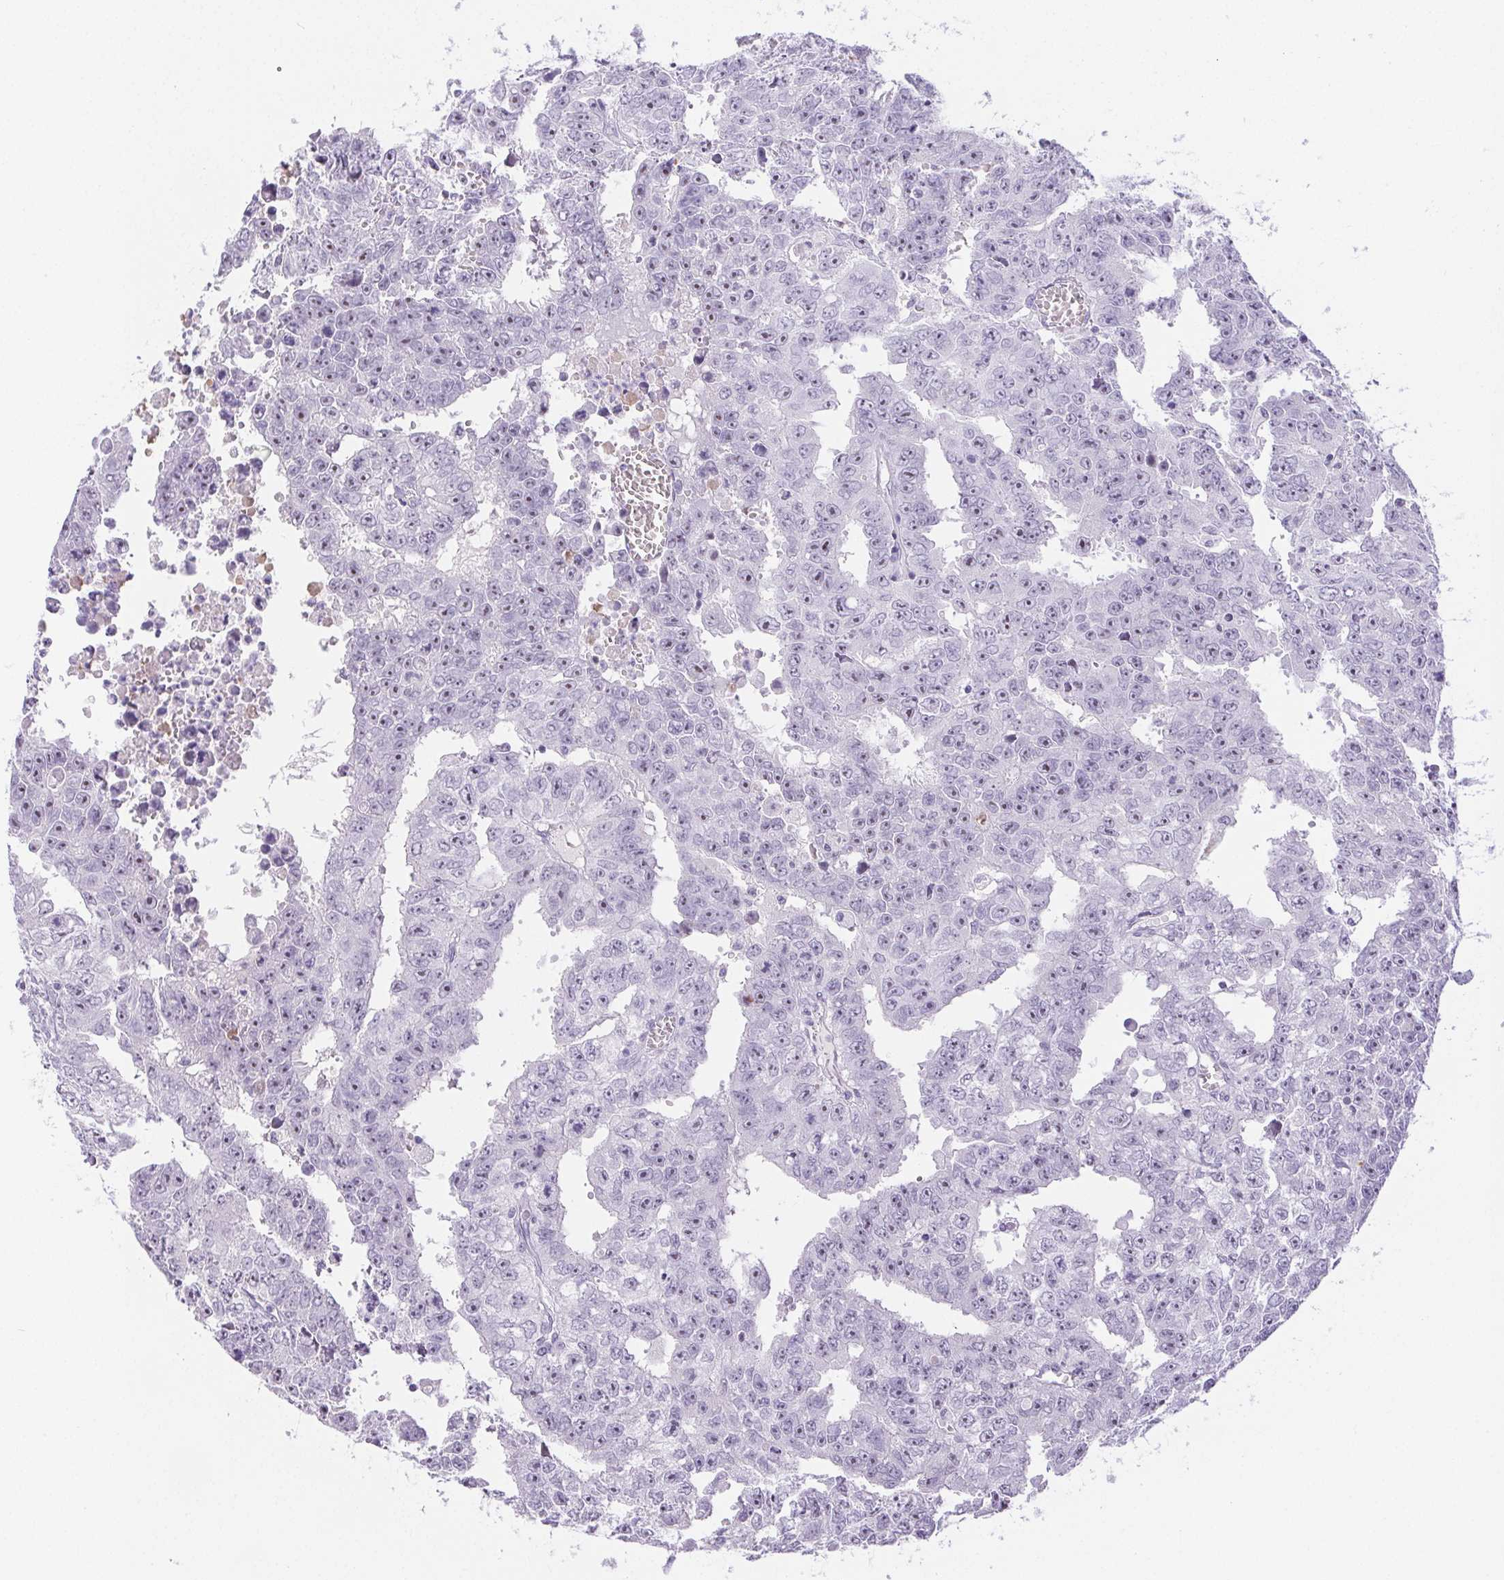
{"staining": {"intensity": "negative", "quantity": "none", "location": "none"}, "tissue": "testis cancer", "cell_type": "Tumor cells", "image_type": "cancer", "snomed": [{"axis": "morphology", "description": "Carcinoma, Embryonal, NOS"}, {"axis": "morphology", "description": "Teratoma, malignant, NOS"}, {"axis": "topography", "description": "Testis"}], "caption": "Immunohistochemistry (IHC) histopathology image of neoplastic tissue: human embryonal carcinoma (testis) stained with DAB (3,3'-diaminobenzidine) displays no significant protein positivity in tumor cells. (Stains: DAB IHC with hematoxylin counter stain, Microscopy: brightfield microscopy at high magnification).", "gene": "ST8SIA3", "patient": {"sex": "male", "age": 24}}